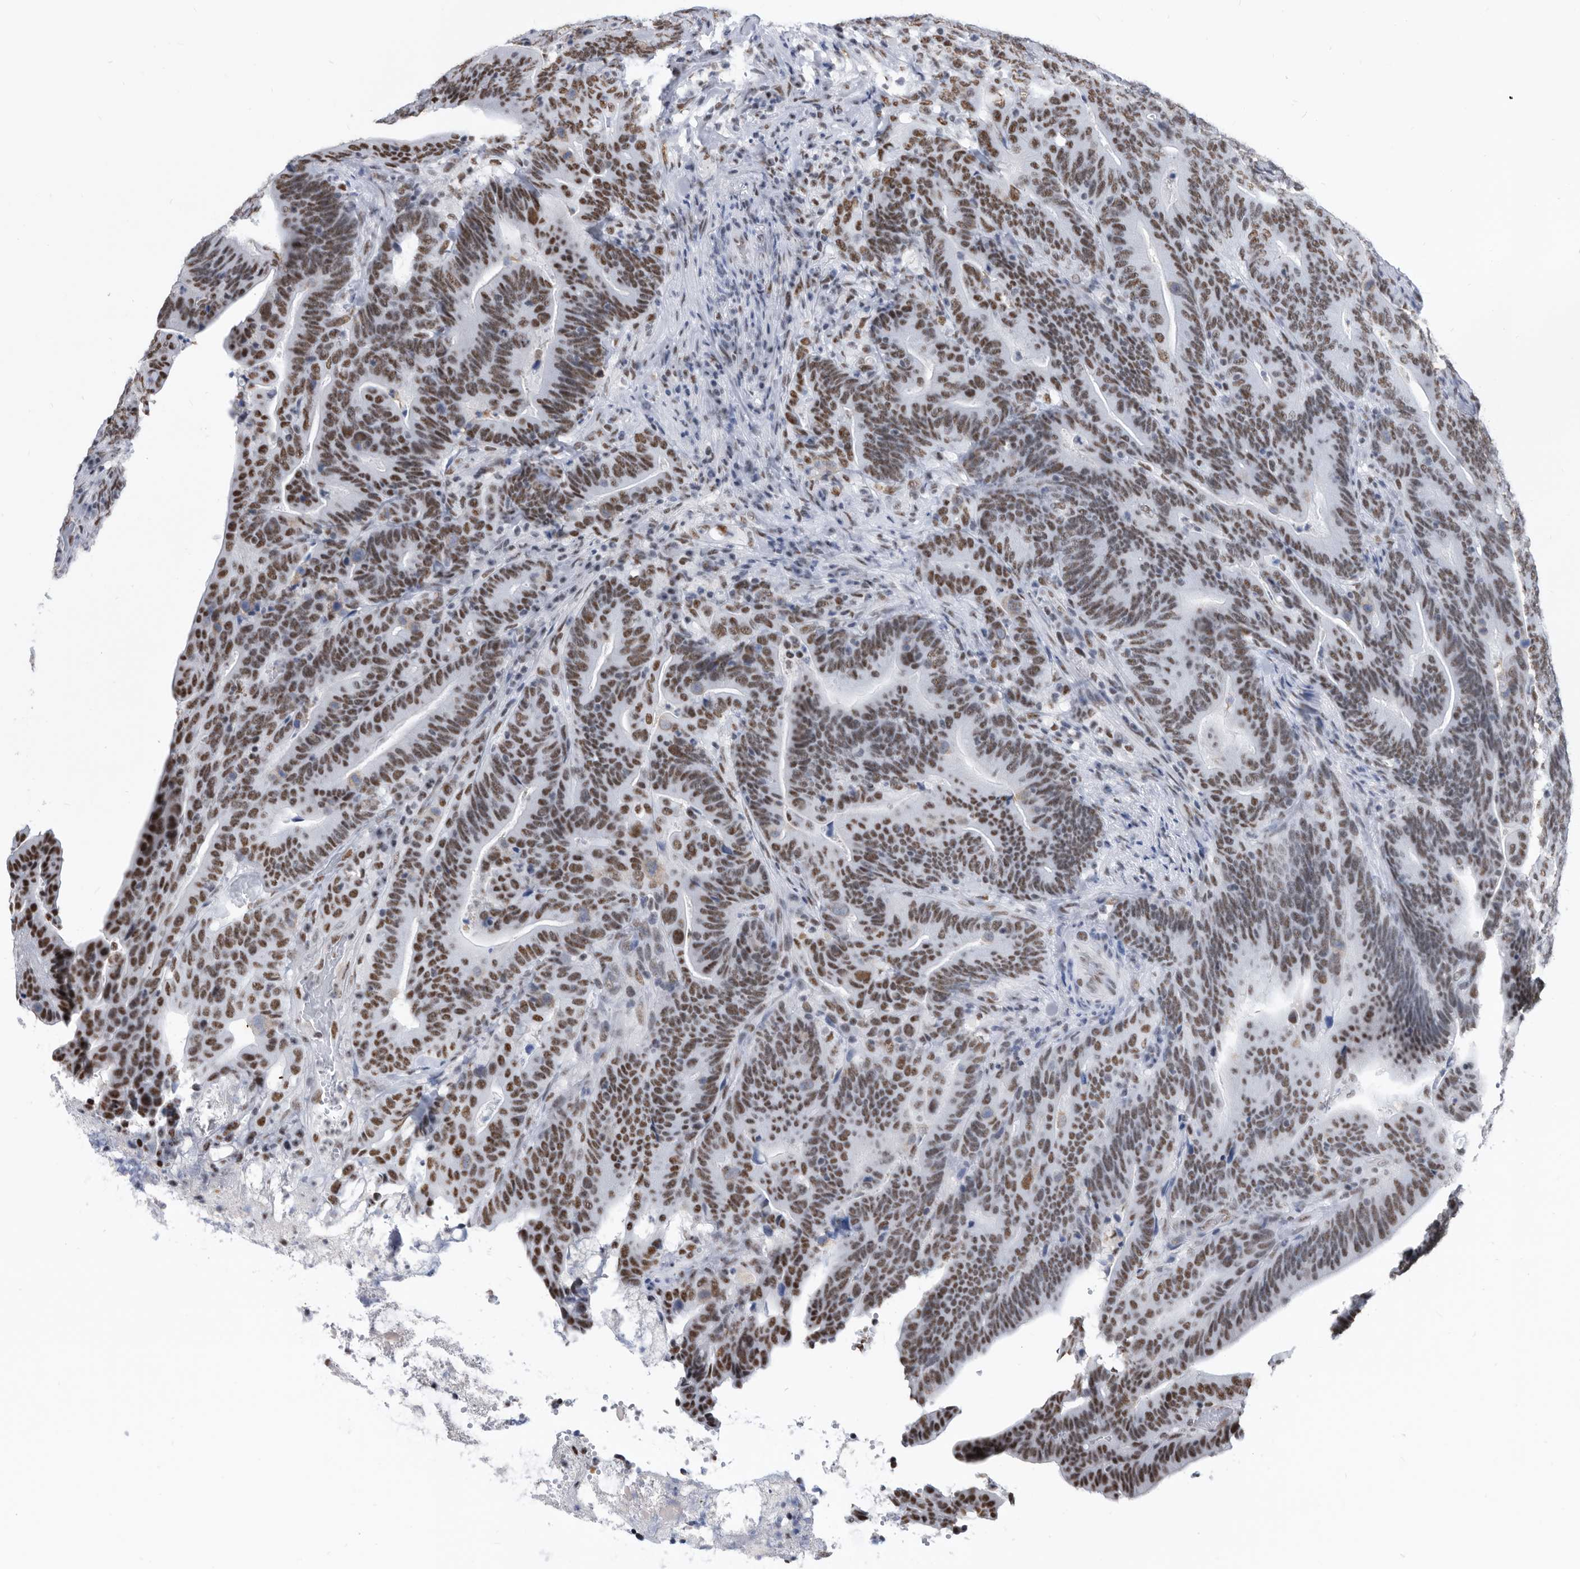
{"staining": {"intensity": "moderate", "quantity": ">75%", "location": "nuclear"}, "tissue": "colorectal cancer", "cell_type": "Tumor cells", "image_type": "cancer", "snomed": [{"axis": "morphology", "description": "Adenocarcinoma, NOS"}, {"axis": "topography", "description": "Colon"}], "caption": "This histopathology image reveals colorectal adenocarcinoma stained with immunohistochemistry to label a protein in brown. The nuclear of tumor cells show moderate positivity for the protein. Nuclei are counter-stained blue.", "gene": "SF3A1", "patient": {"sex": "female", "age": 66}}